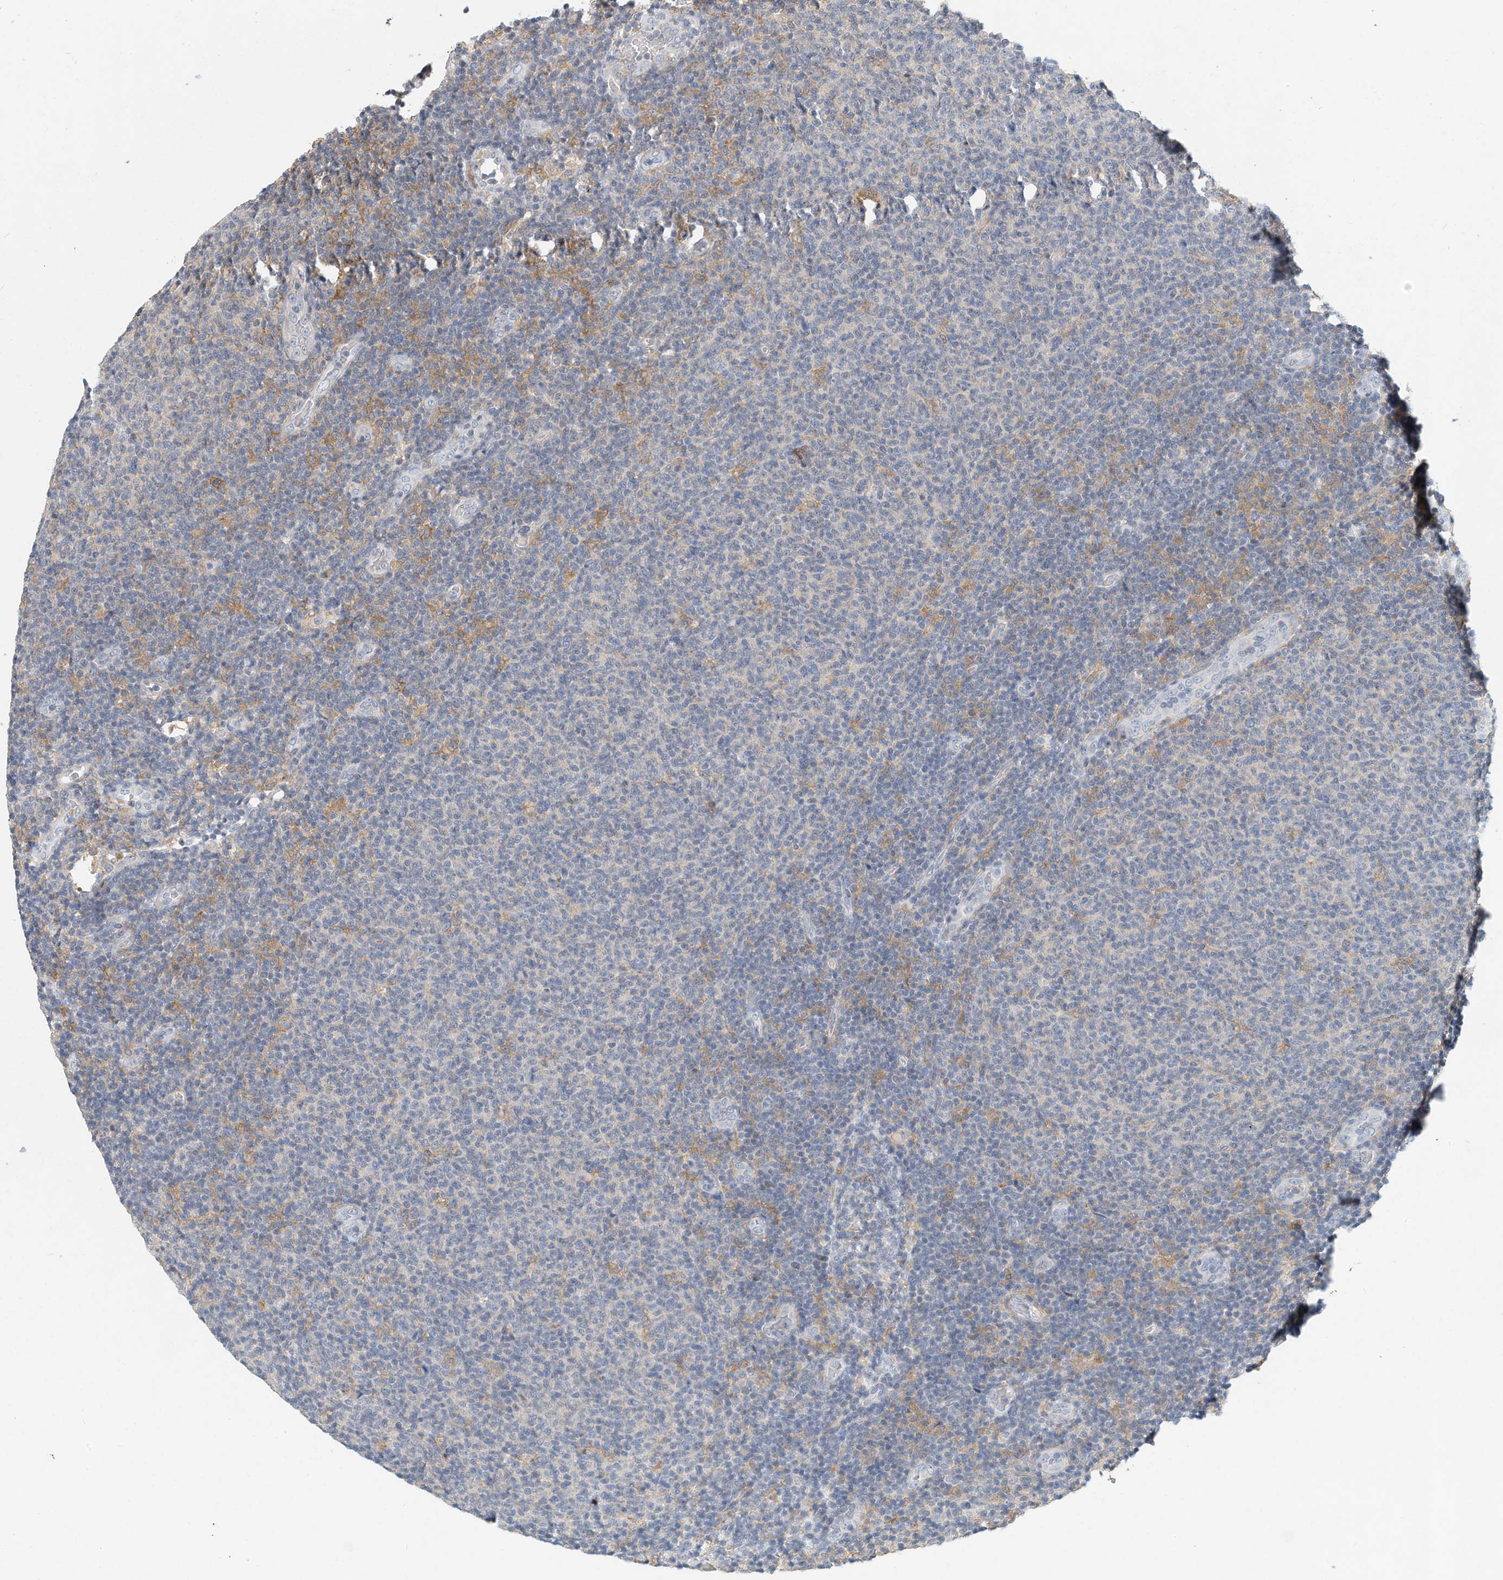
{"staining": {"intensity": "negative", "quantity": "none", "location": "none"}, "tissue": "lymphoma", "cell_type": "Tumor cells", "image_type": "cancer", "snomed": [{"axis": "morphology", "description": "Malignant lymphoma, non-Hodgkin's type, Low grade"}, {"axis": "topography", "description": "Lymph node"}], "caption": "The image exhibits no staining of tumor cells in malignant lymphoma, non-Hodgkin's type (low-grade). The staining was performed using DAB to visualize the protein expression in brown, while the nuclei were stained in blue with hematoxylin (Magnification: 20x).", "gene": "MICAL1", "patient": {"sex": "male", "age": 66}}